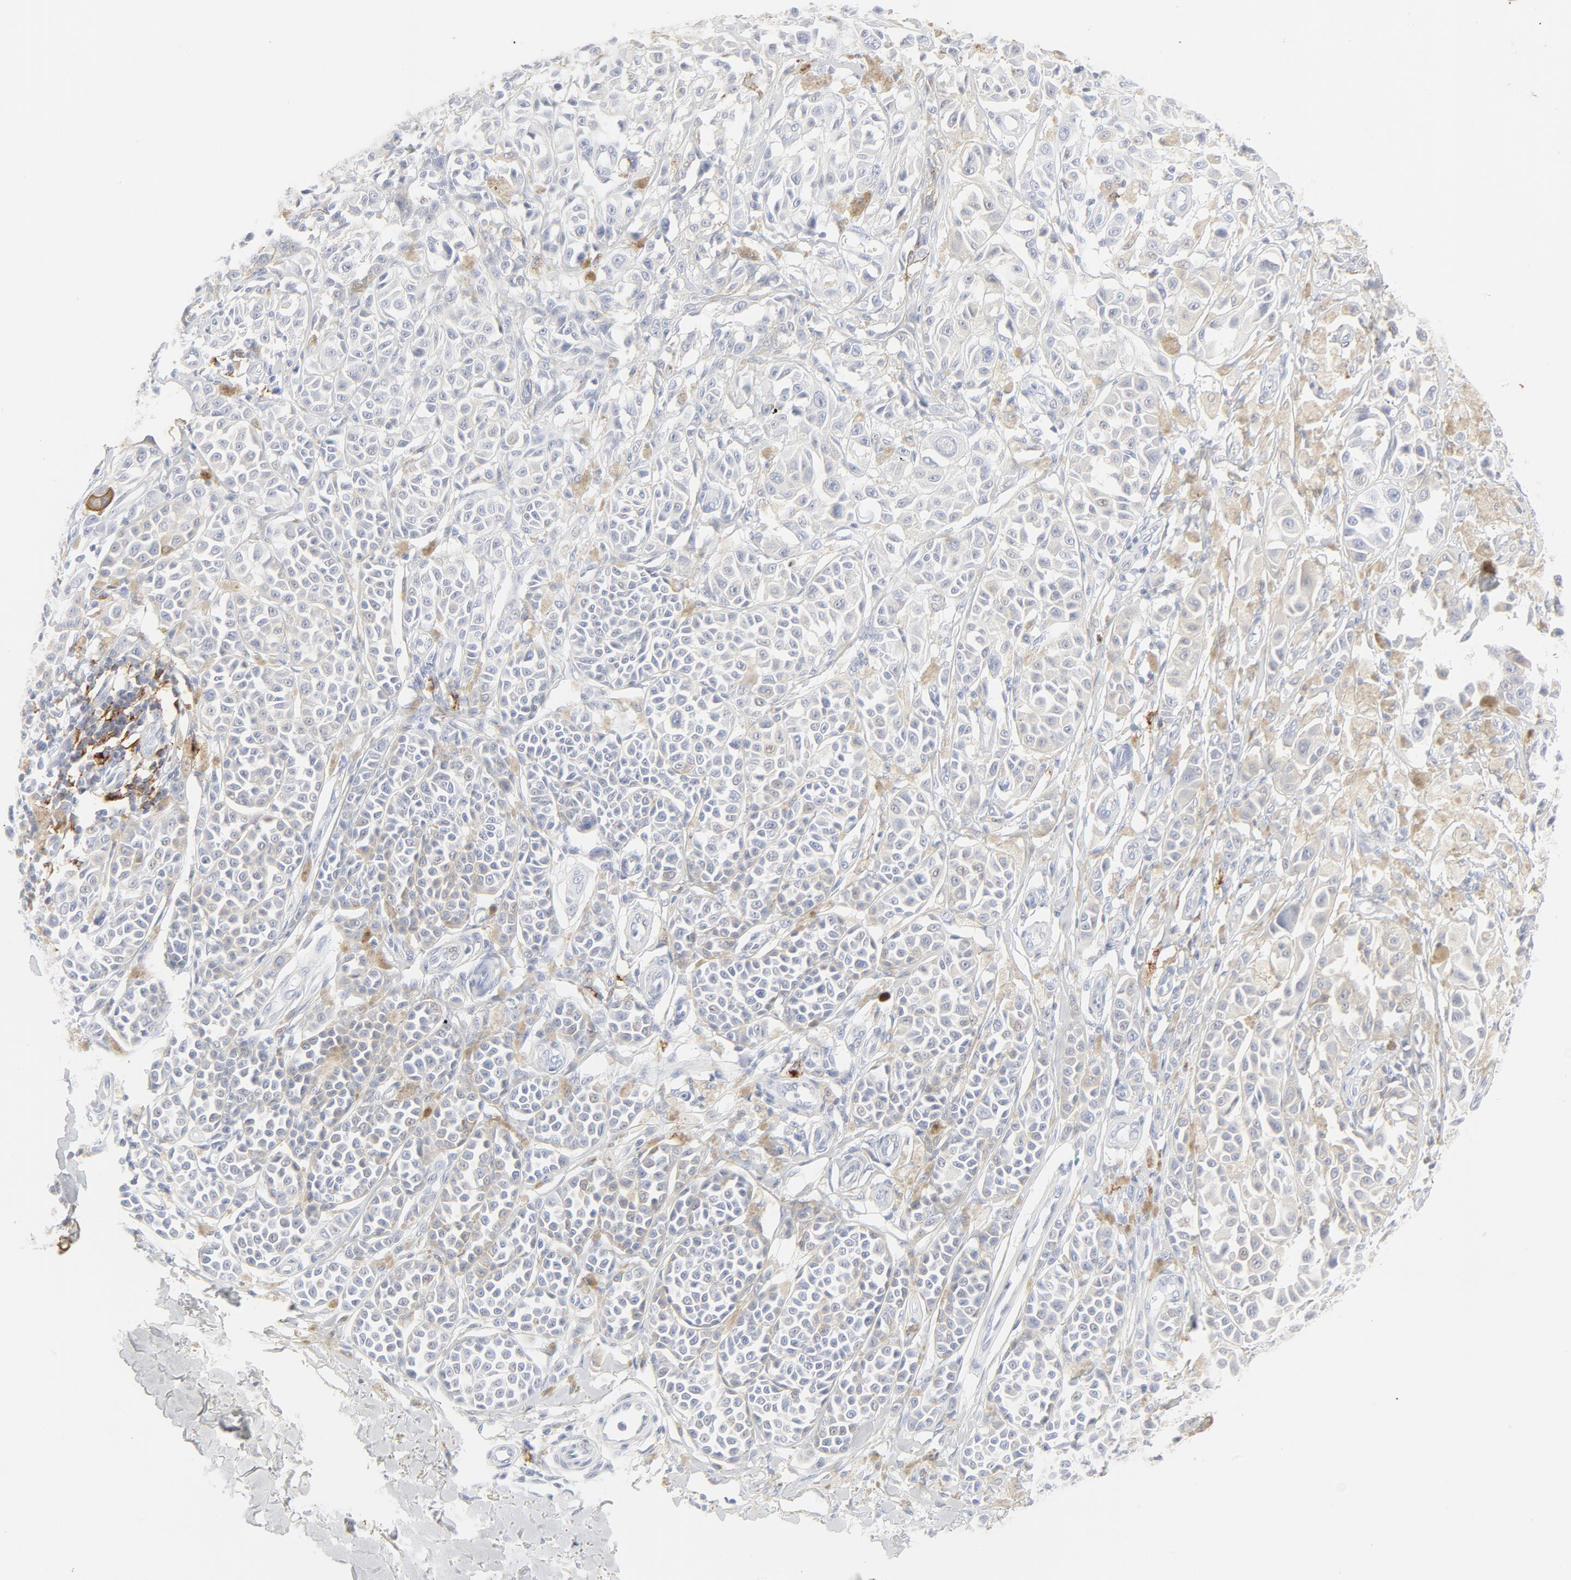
{"staining": {"intensity": "negative", "quantity": "none", "location": "none"}, "tissue": "melanoma", "cell_type": "Tumor cells", "image_type": "cancer", "snomed": [{"axis": "morphology", "description": "Malignant melanoma, NOS"}, {"axis": "topography", "description": "Skin"}], "caption": "Tumor cells are negative for protein expression in human melanoma.", "gene": "CCR7", "patient": {"sex": "female", "age": 38}}